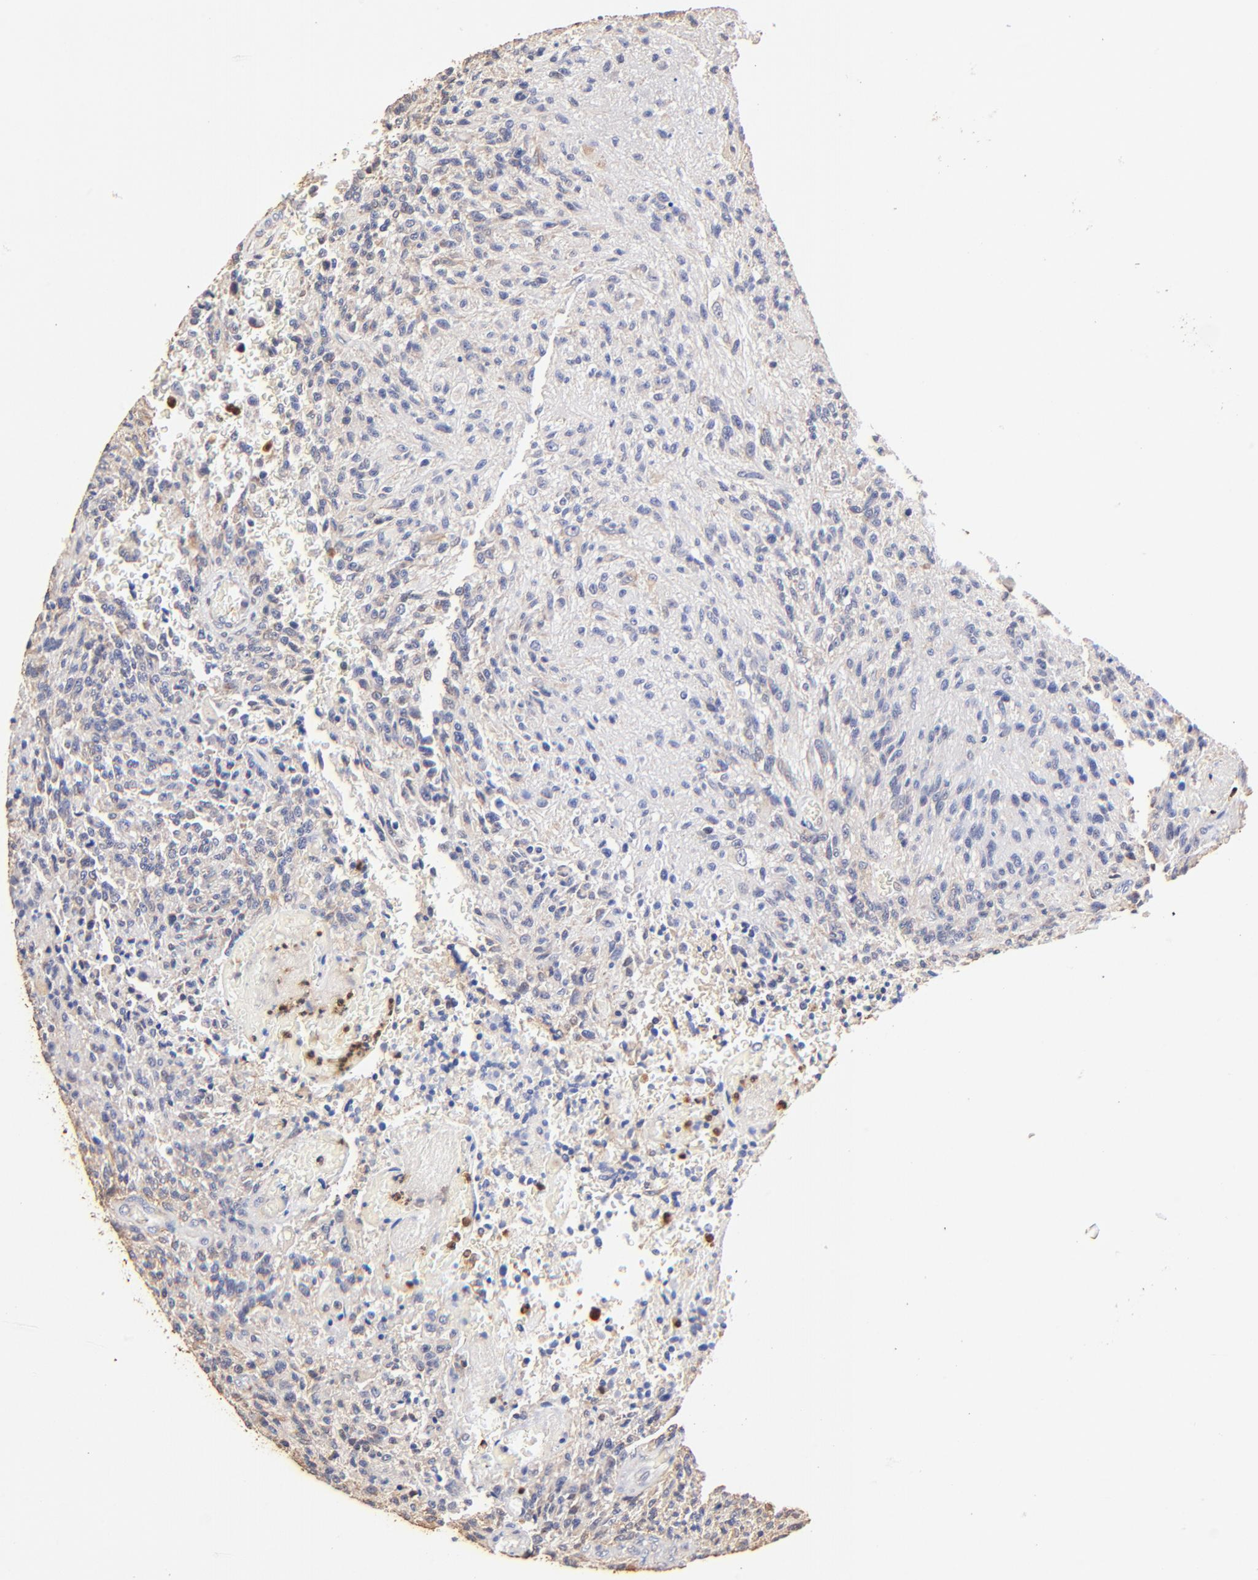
{"staining": {"intensity": "weak", "quantity": "25%-75%", "location": "cytoplasmic/membranous"}, "tissue": "glioma", "cell_type": "Tumor cells", "image_type": "cancer", "snomed": [{"axis": "morphology", "description": "Normal tissue, NOS"}, {"axis": "morphology", "description": "Glioma, malignant, High grade"}, {"axis": "topography", "description": "Cerebral cortex"}], "caption": "IHC (DAB (3,3'-diaminobenzidine)) staining of malignant high-grade glioma reveals weak cytoplasmic/membranous protein positivity in approximately 25%-75% of tumor cells.", "gene": "BBOF1", "patient": {"sex": "male", "age": 56}}